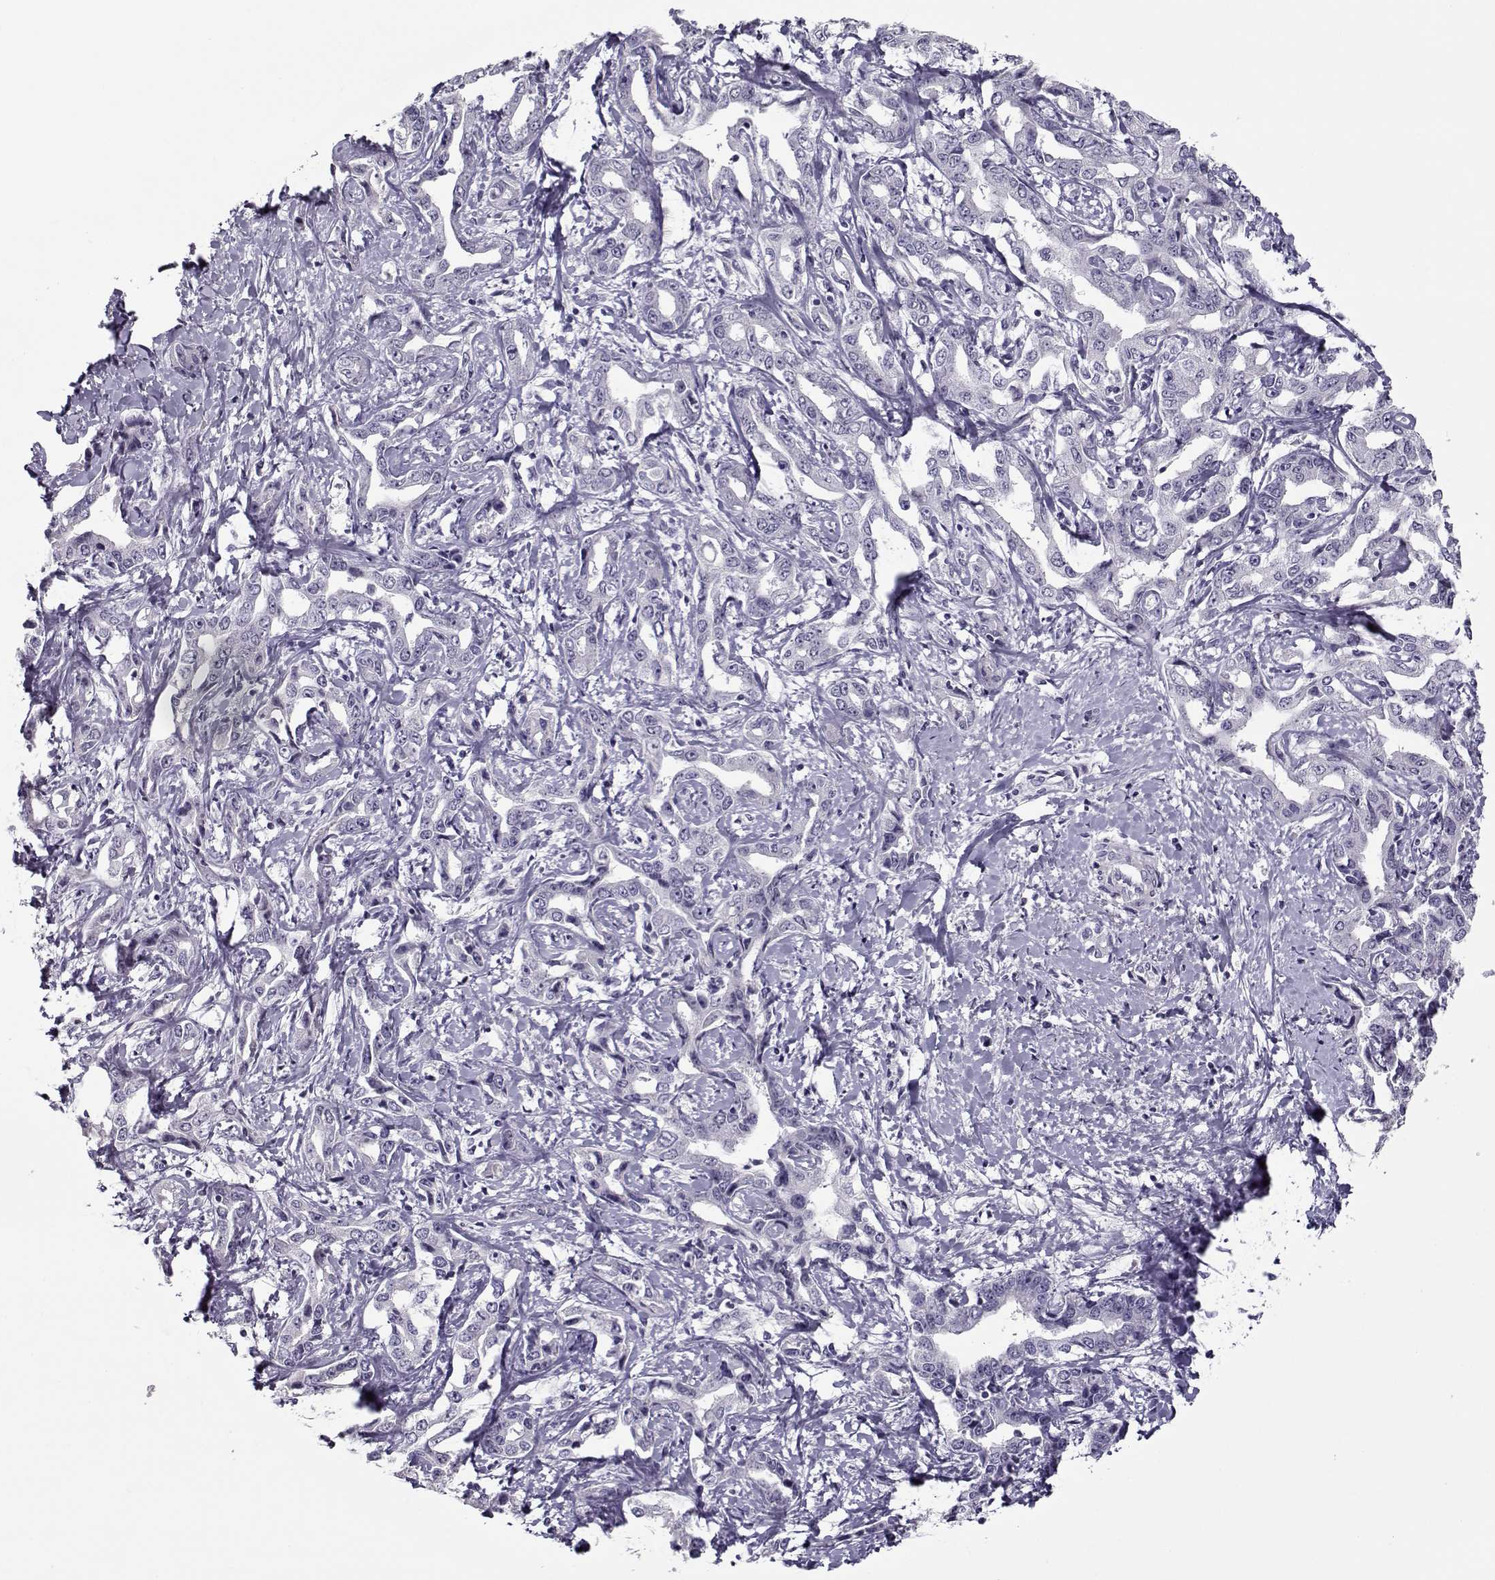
{"staining": {"intensity": "negative", "quantity": "none", "location": "none"}, "tissue": "liver cancer", "cell_type": "Tumor cells", "image_type": "cancer", "snomed": [{"axis": "morphology", "description": "Cholangiocarcinoma"}, {"axis": "topography", "description": "Liver"}], "caption": "DAB (3,3'-diaminobenzidine) immunohistochemical staining of human liver cholangiocarcinoma shows no significant positivity in tumor cells.", "gene": "CIBAR1", "patient": {"sex": "male", "age": 59}}